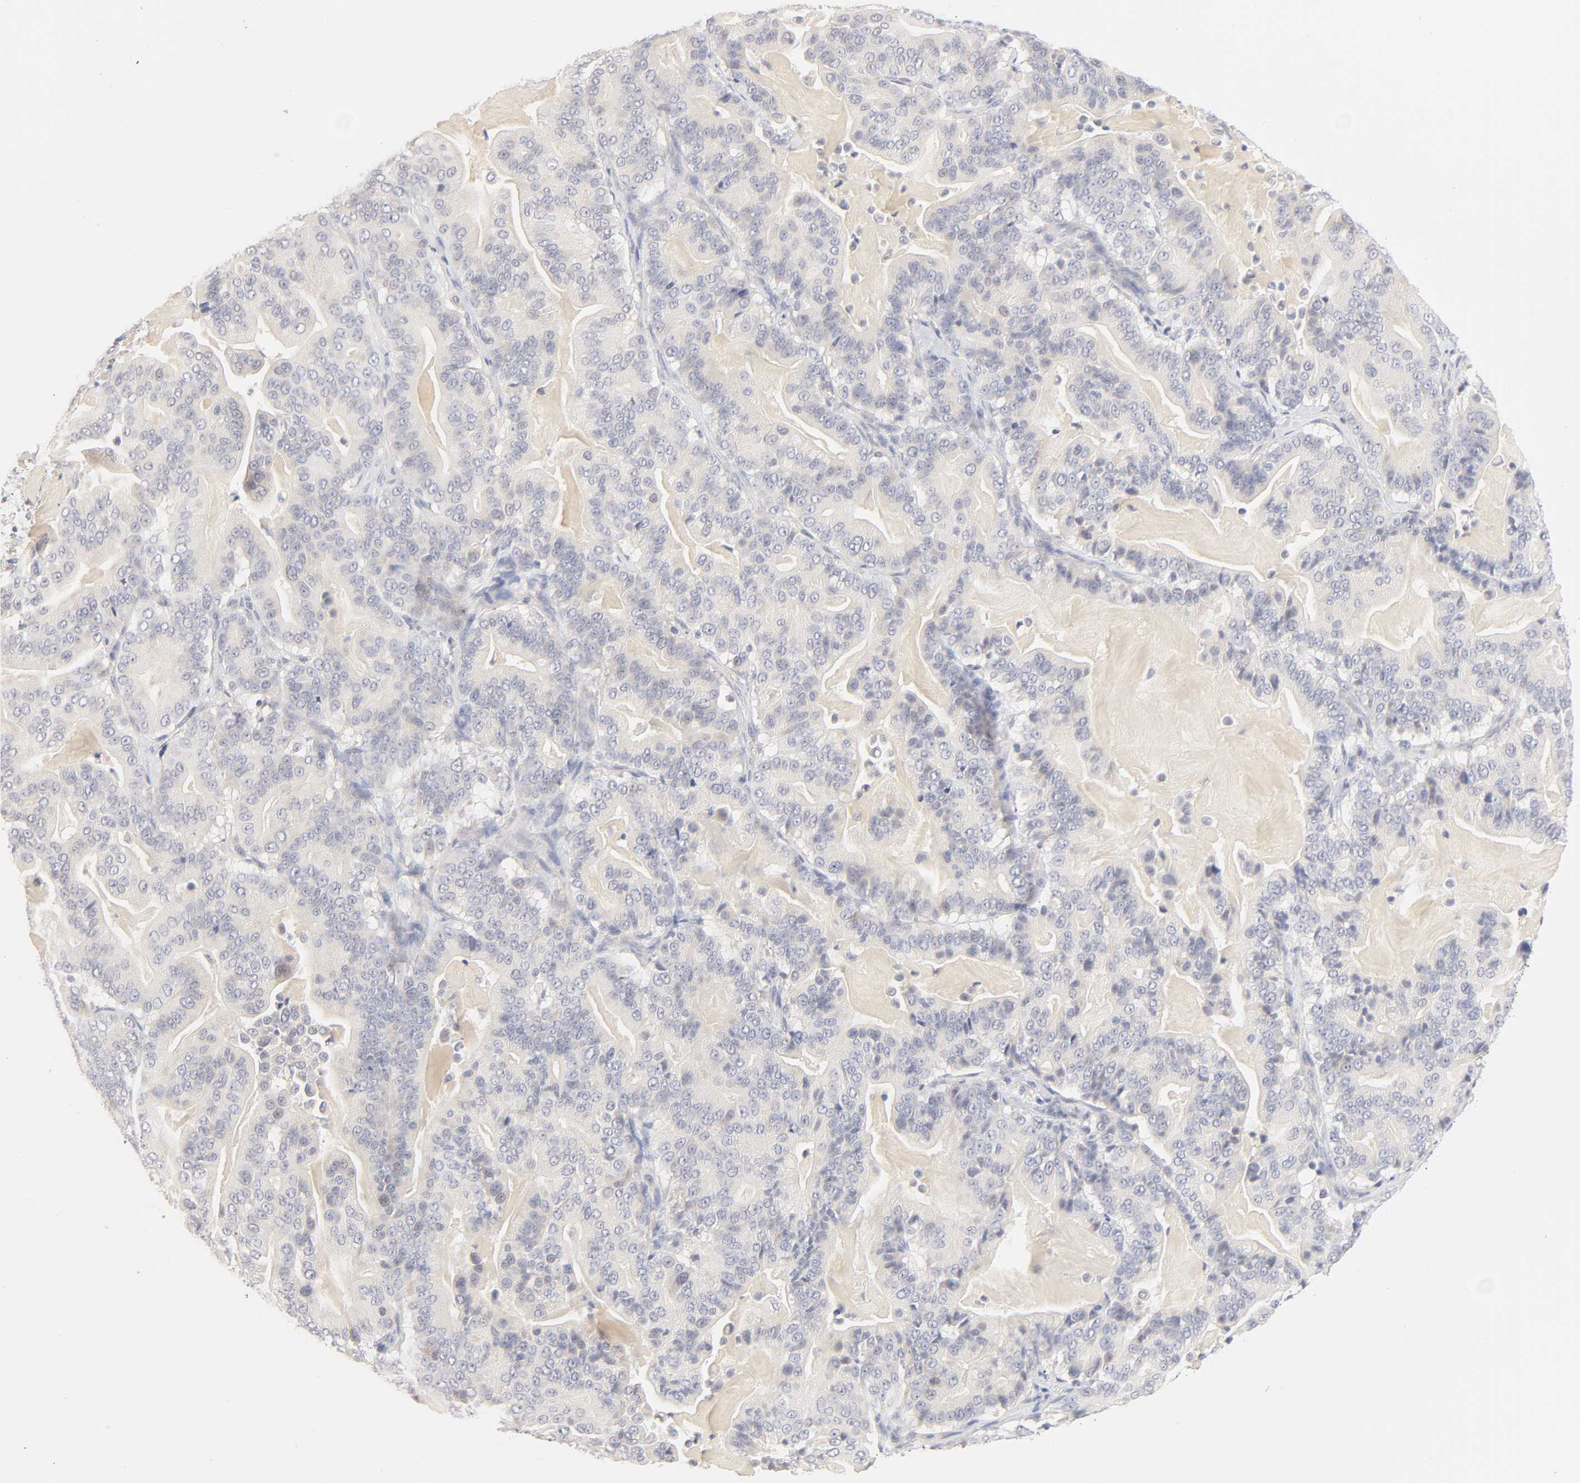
{"staining": {"intensity": "weak", "quantity": "25%-75%", "location": "cytoplasmic/membranous"}, "tissue": "pancreatic cancer", "cell_type": "Tumor cells", "image_type": "cancer", "snomed": [{"axis": "morphology", "description": "Adenocarcinoma, NOS"}, {"axis": "topography", "description": "Pancreas"}], "caption": "Immunohistochemistry micrograph of human adenocarcinoma (pancreatic) stained for a protein (brown), which shows low levels of weak cytoplasmic/membranous expression in approximately 25%-75% of tumor cells.", "gene": "CYP4B1", "patient": {"sex": "male", "age": 63}}